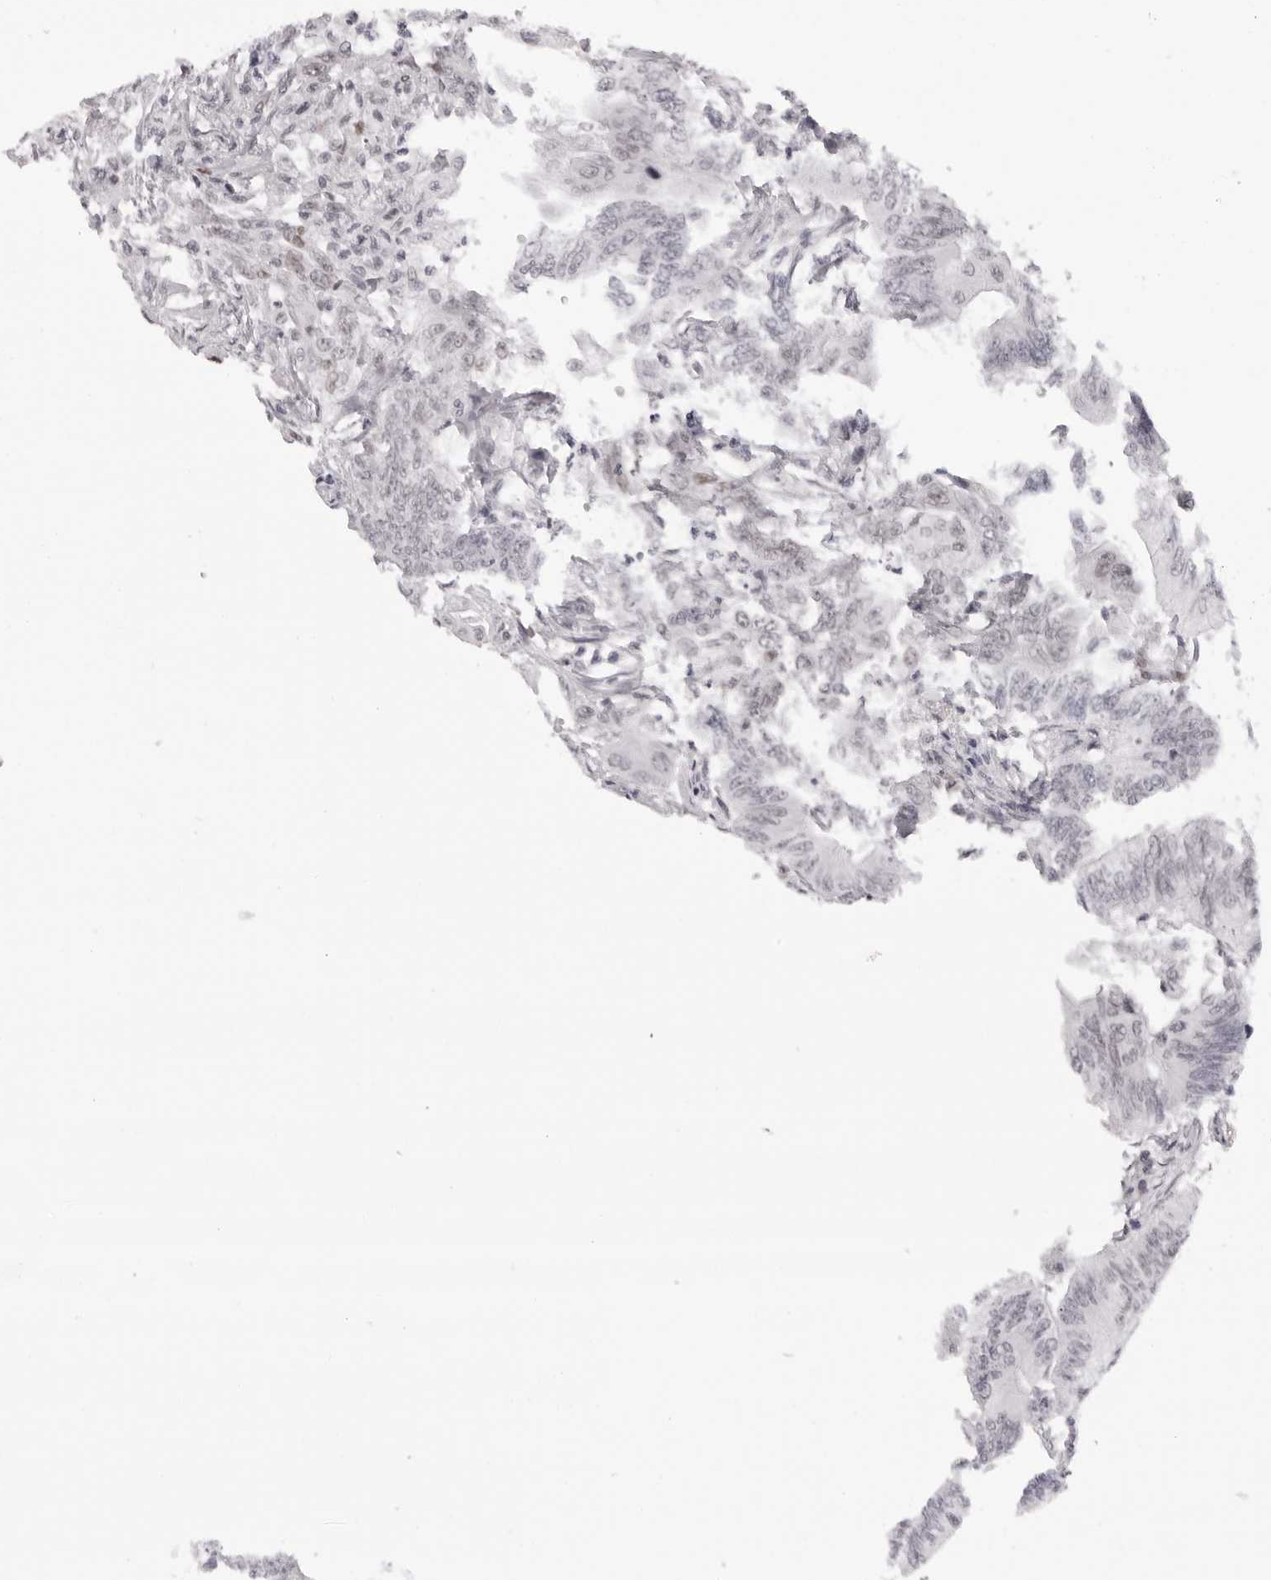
{"staining": {"intensity": "negative", "quantity": "none", "location": "none"}, "tissue": "colorectal cancer", "cell_type": "Tumor cells", "image_type": "cancer", "snomed": [{"axis": "morphology", "description": "Adenoma, NOS"}, {"axis": "morphology", "description": "Adenocarcinoma, NOS"}, {"axis": "topography", "description": "Colon"}], "caption": "Immunohistochemistry (IHC) of colorectal adenoma displays no expression in tumor cells. Brightfield microscopy of IHC stained with DAB (3,3'-diaminobenzidine) (brown) and hematoxylin (blue), captured at high magnification.", "gene": "MAFK", "patient": {"sex": "male", "age": 79}}